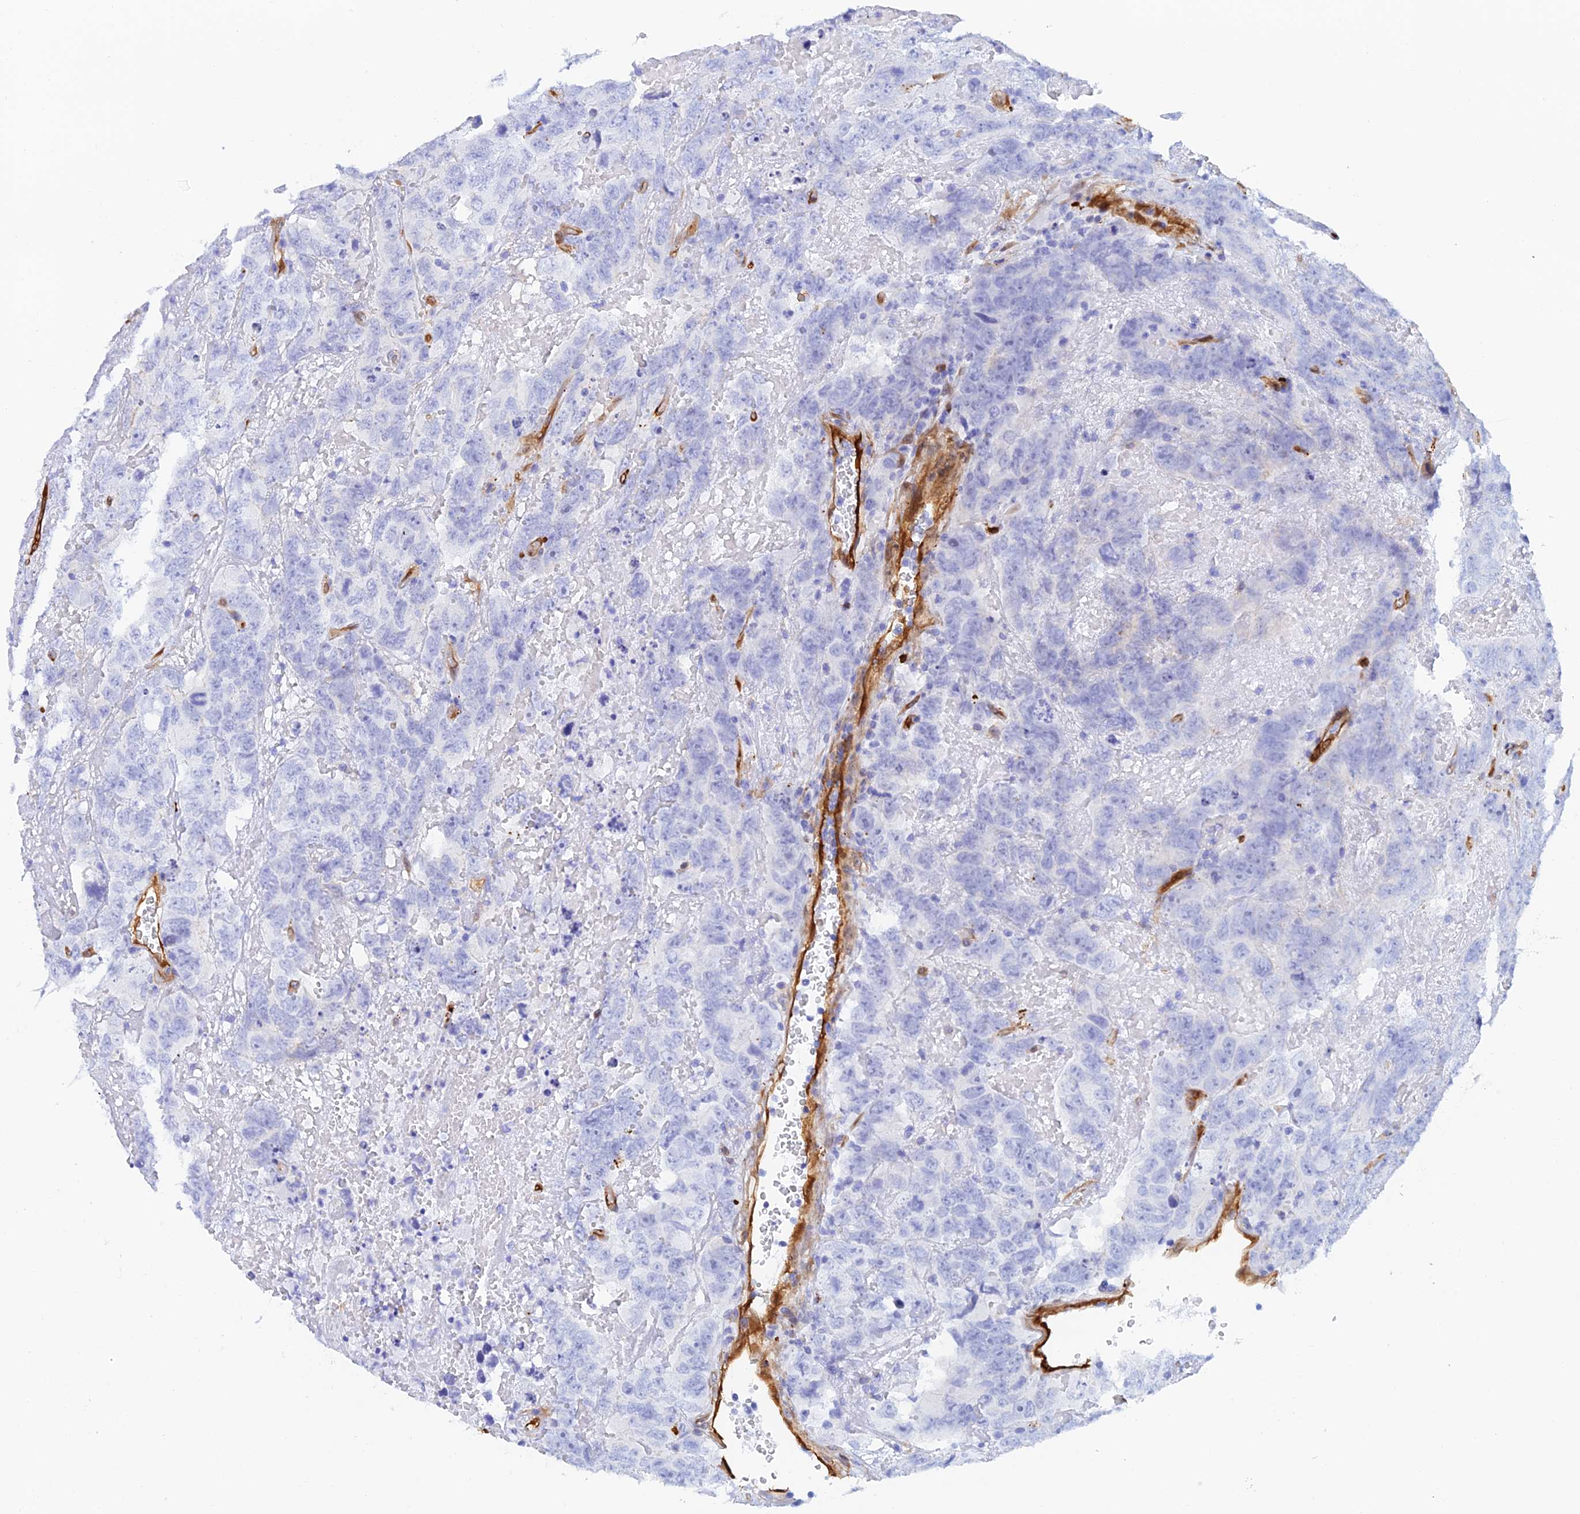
{"staining": {"intensity": "negative", "quantity": "none", "location": "none"}, "tissue": "testis cancer", "cell_type": "Tumor cells", "image_type": "cancer", "snomed": [{"axis": "morphology", "description": "Carcinoma, Embryonal, NOS"}, {"axis": "topography", "description": "Testis"}], "caption": "High magnification brightfield microscopy of testis cancer stained with DAB (3,3'-diaminobenzidine) (brown) and counterstained with hematoxylin (blue): tumor cells show no significant staining.", "gene": "CRIP2", "patient": {"sex": "male", "age": 45}}